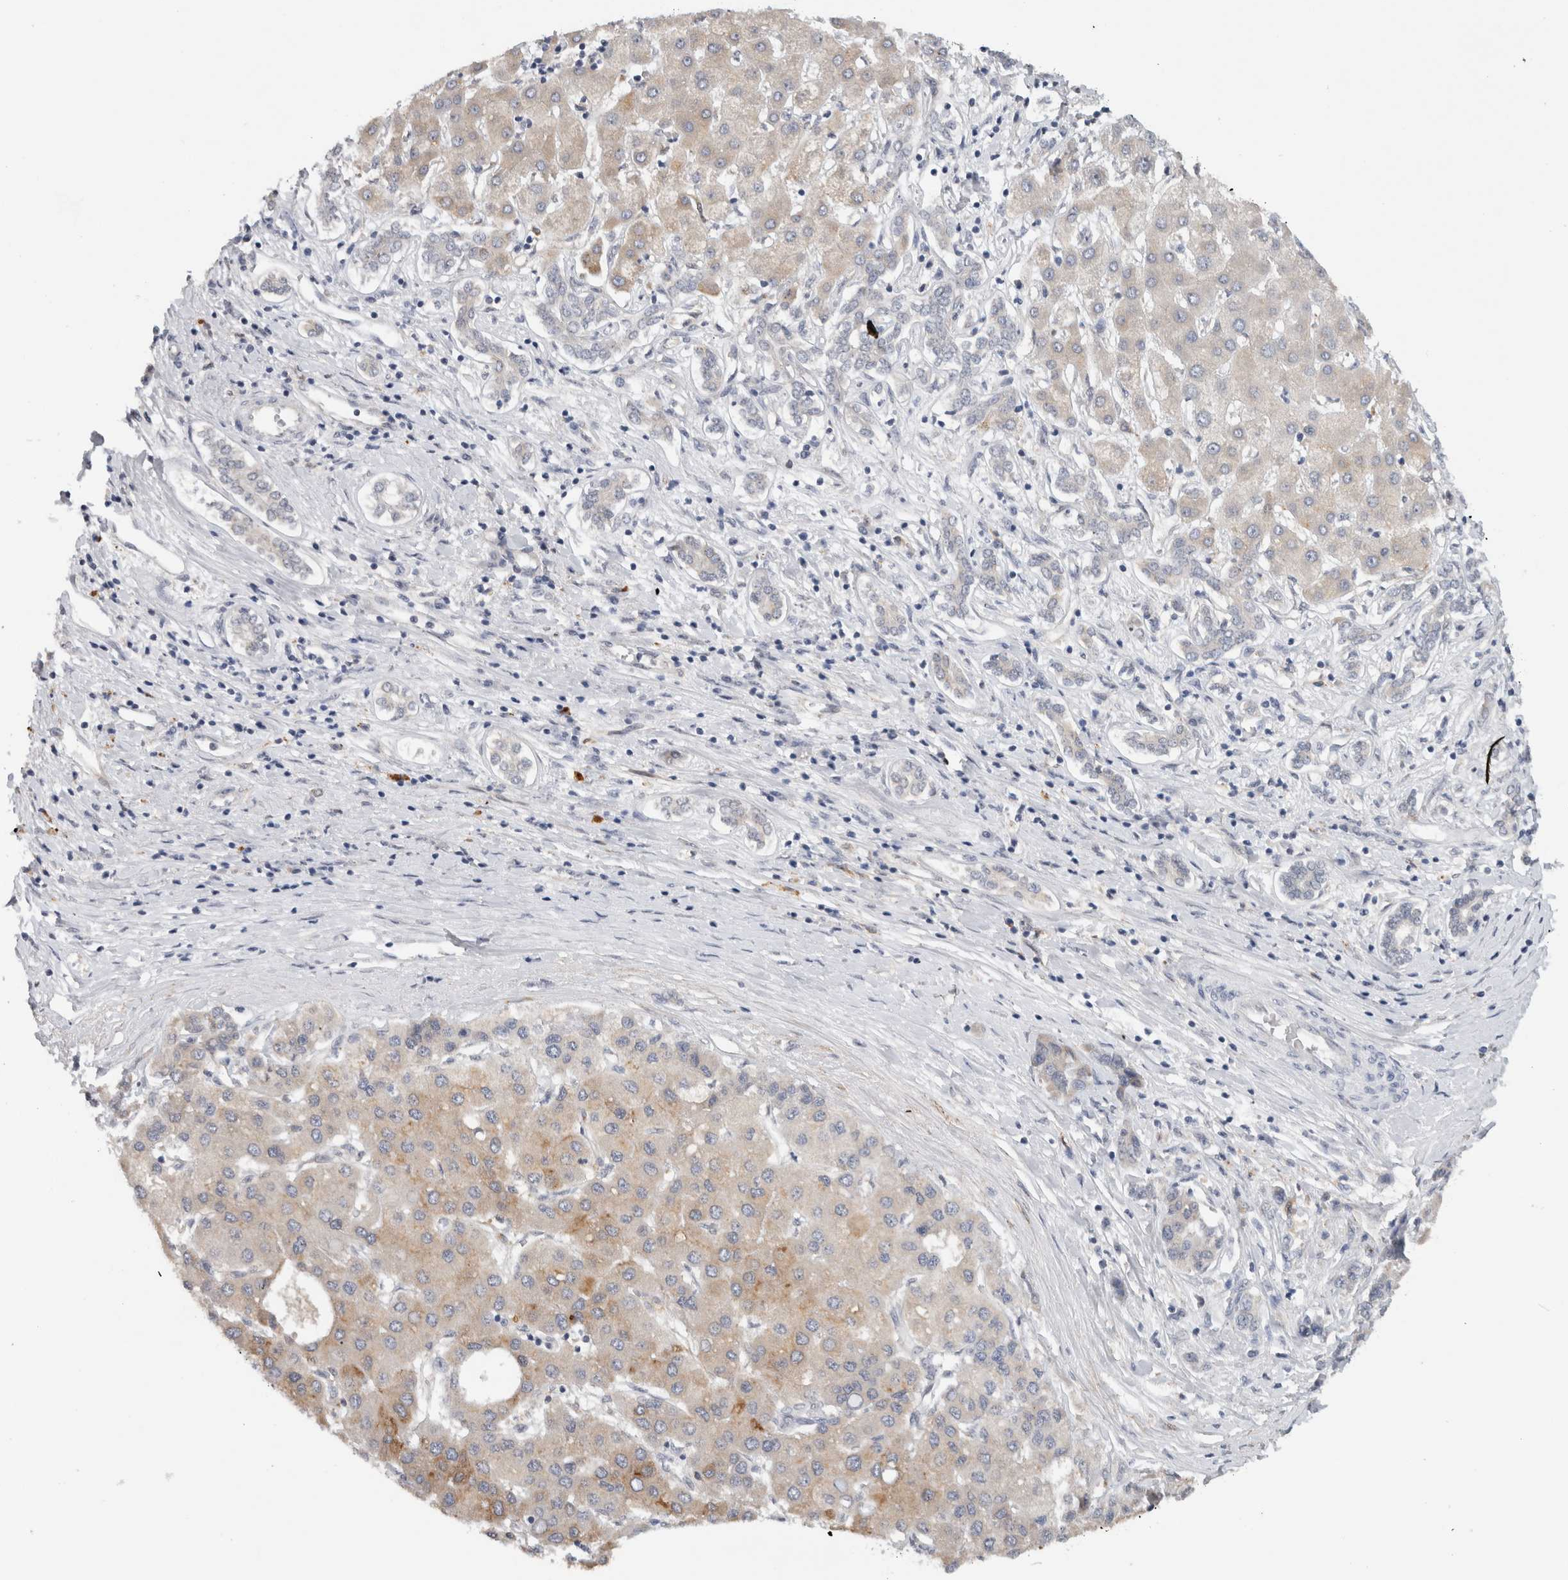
{"staining": {"intensity": "weak", "quantity": "25%-75%", "location": "cytoplasmic/membranous"}, "tissue": "liver cancer", "cell_type": "Tumor cells", "image_type": "cancer", "snomed": [{"axis": "morphology", "description": "Carcinoma, Hepatocellular, NOS"}, {"axis": "topography", "description": "Liver"}], "caption": "The immunohistochemical stain labels weak cytoplasmic/membranous positivity in tumor cells of liver cancer (hepatocellular carcinoma) tissue. The protein of interest is stained brown, and the nuclei are stained in blue (DAB (3,3'-diaminobenzidine) IHC with brightfield microscopy, high magnification).", "gene": "PRXL2A", "patient": {"sex": "male", "age": 65}}